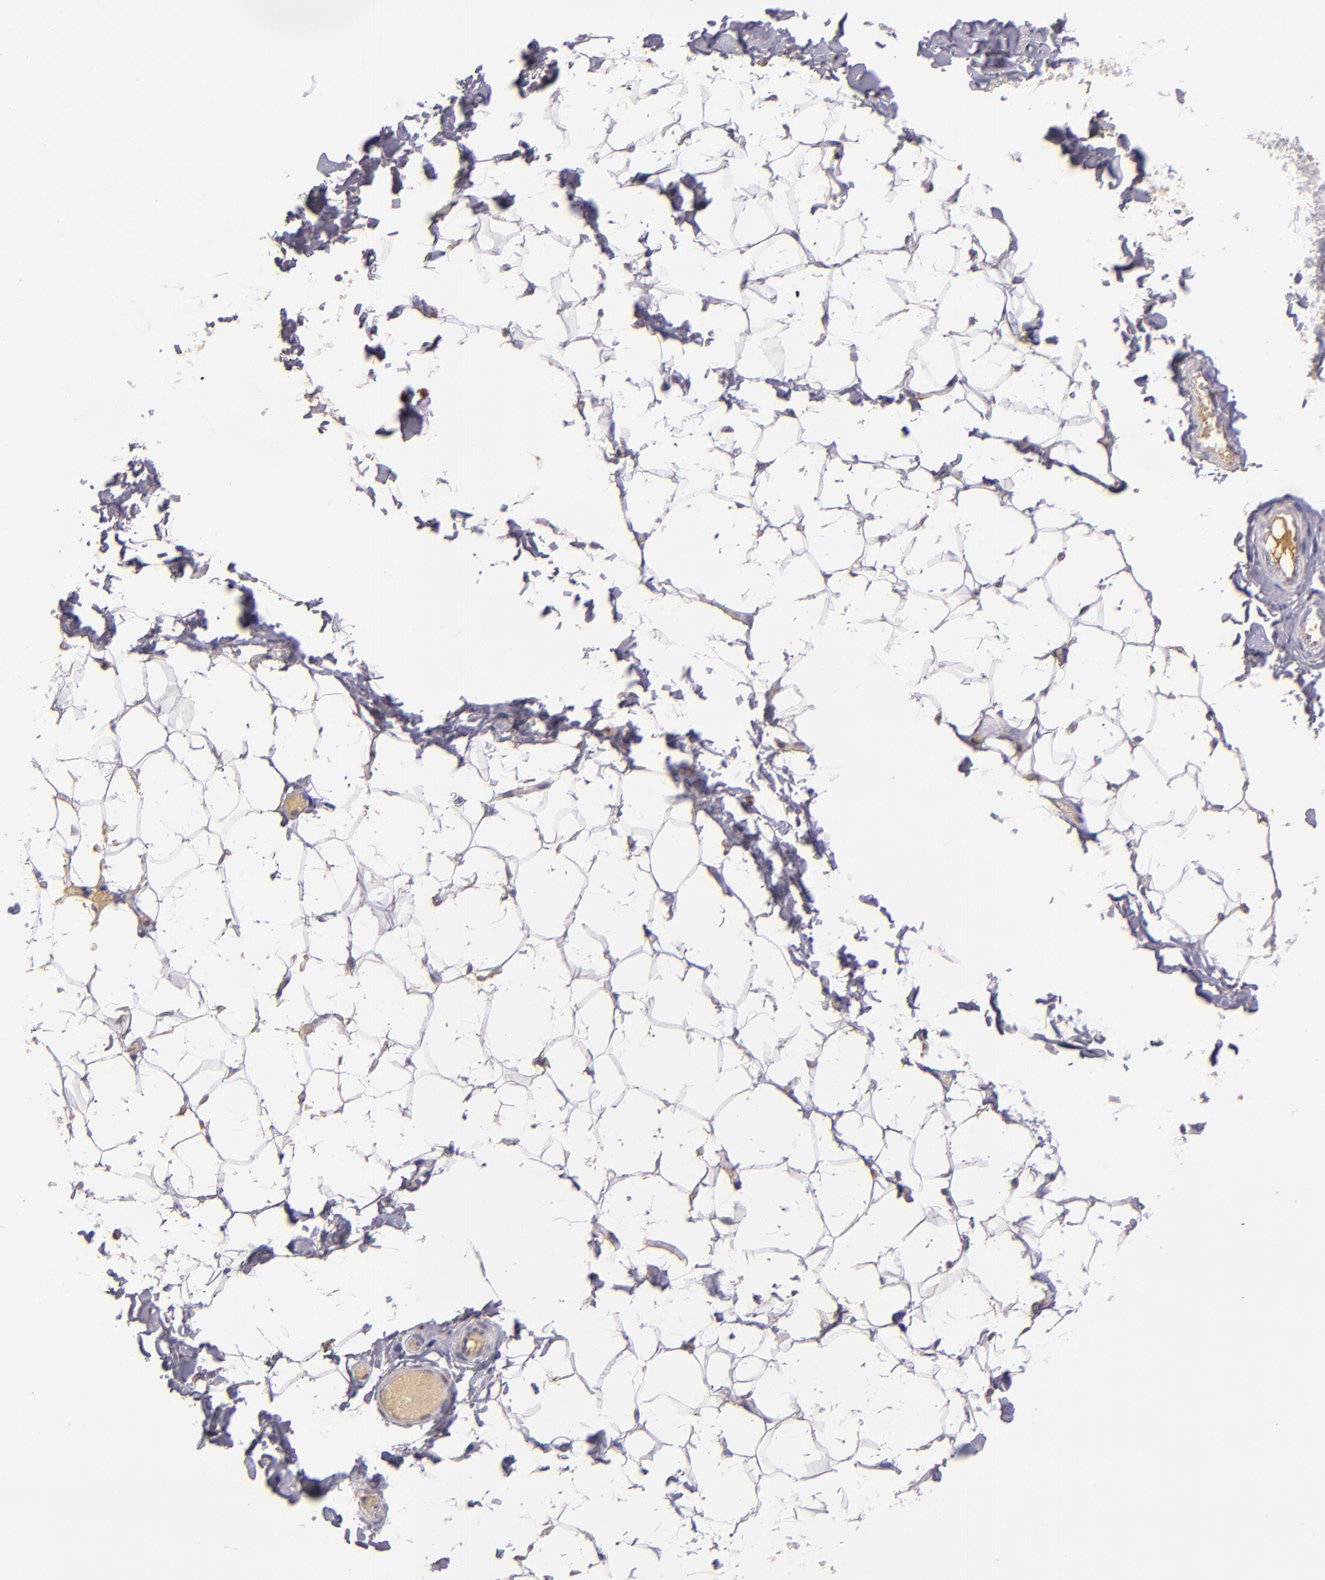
{"staining": {"intensity": "negative", "quantity": "none", "location": "none"}, "tissue": "adipose tissue", "cell_type": "Adipocytes", "image_type": "normal", "snomed": [{"axis": "morphology", "description": "Normal tissue, NOS"}, {"axis": "topography", "description": "Soft tissue"}], "caption": "This is a image of IHC staining of unremarkable adipose tissue, which shows no staining in adipocytes.", "gene": "SERPINC1", "patient": {"sex": "male", "age": 26}}